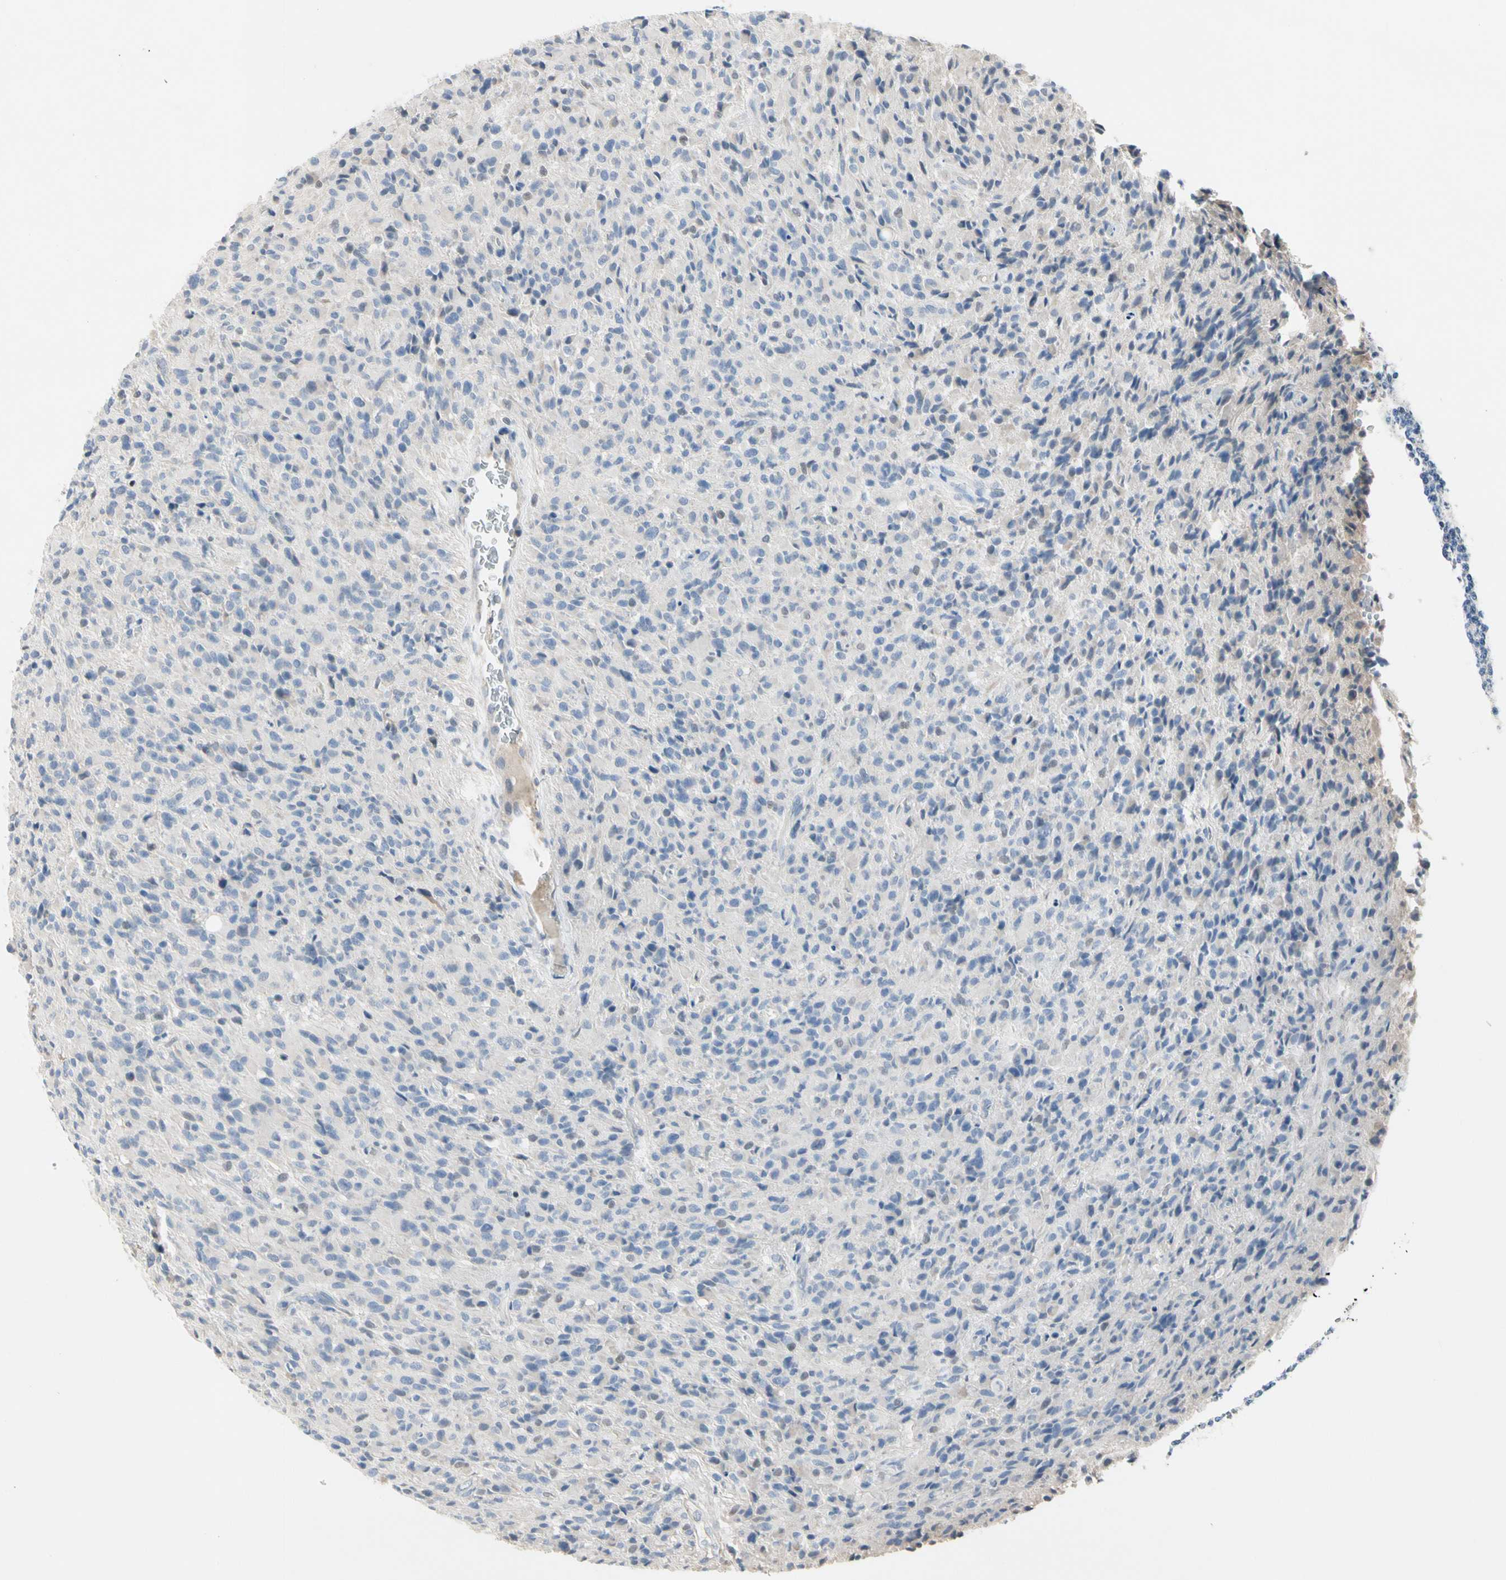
{"staining": {"intensity": "negative", "quantity": "none", "location": "none"}, "tissue": "glioma", "cell_type": "Tumor cells", "image_type": "cancer", "snomed": [{"axis": "morphology", "description": "Glioma, malignant, High grade"}, {"axis": "topography", "description": "Brain"}], "caption": "Protein analysis of glioma shows no significant staining in tumor cells.", "gene": "ECRG4", "patient": {"sex": "male", "age": 71}}